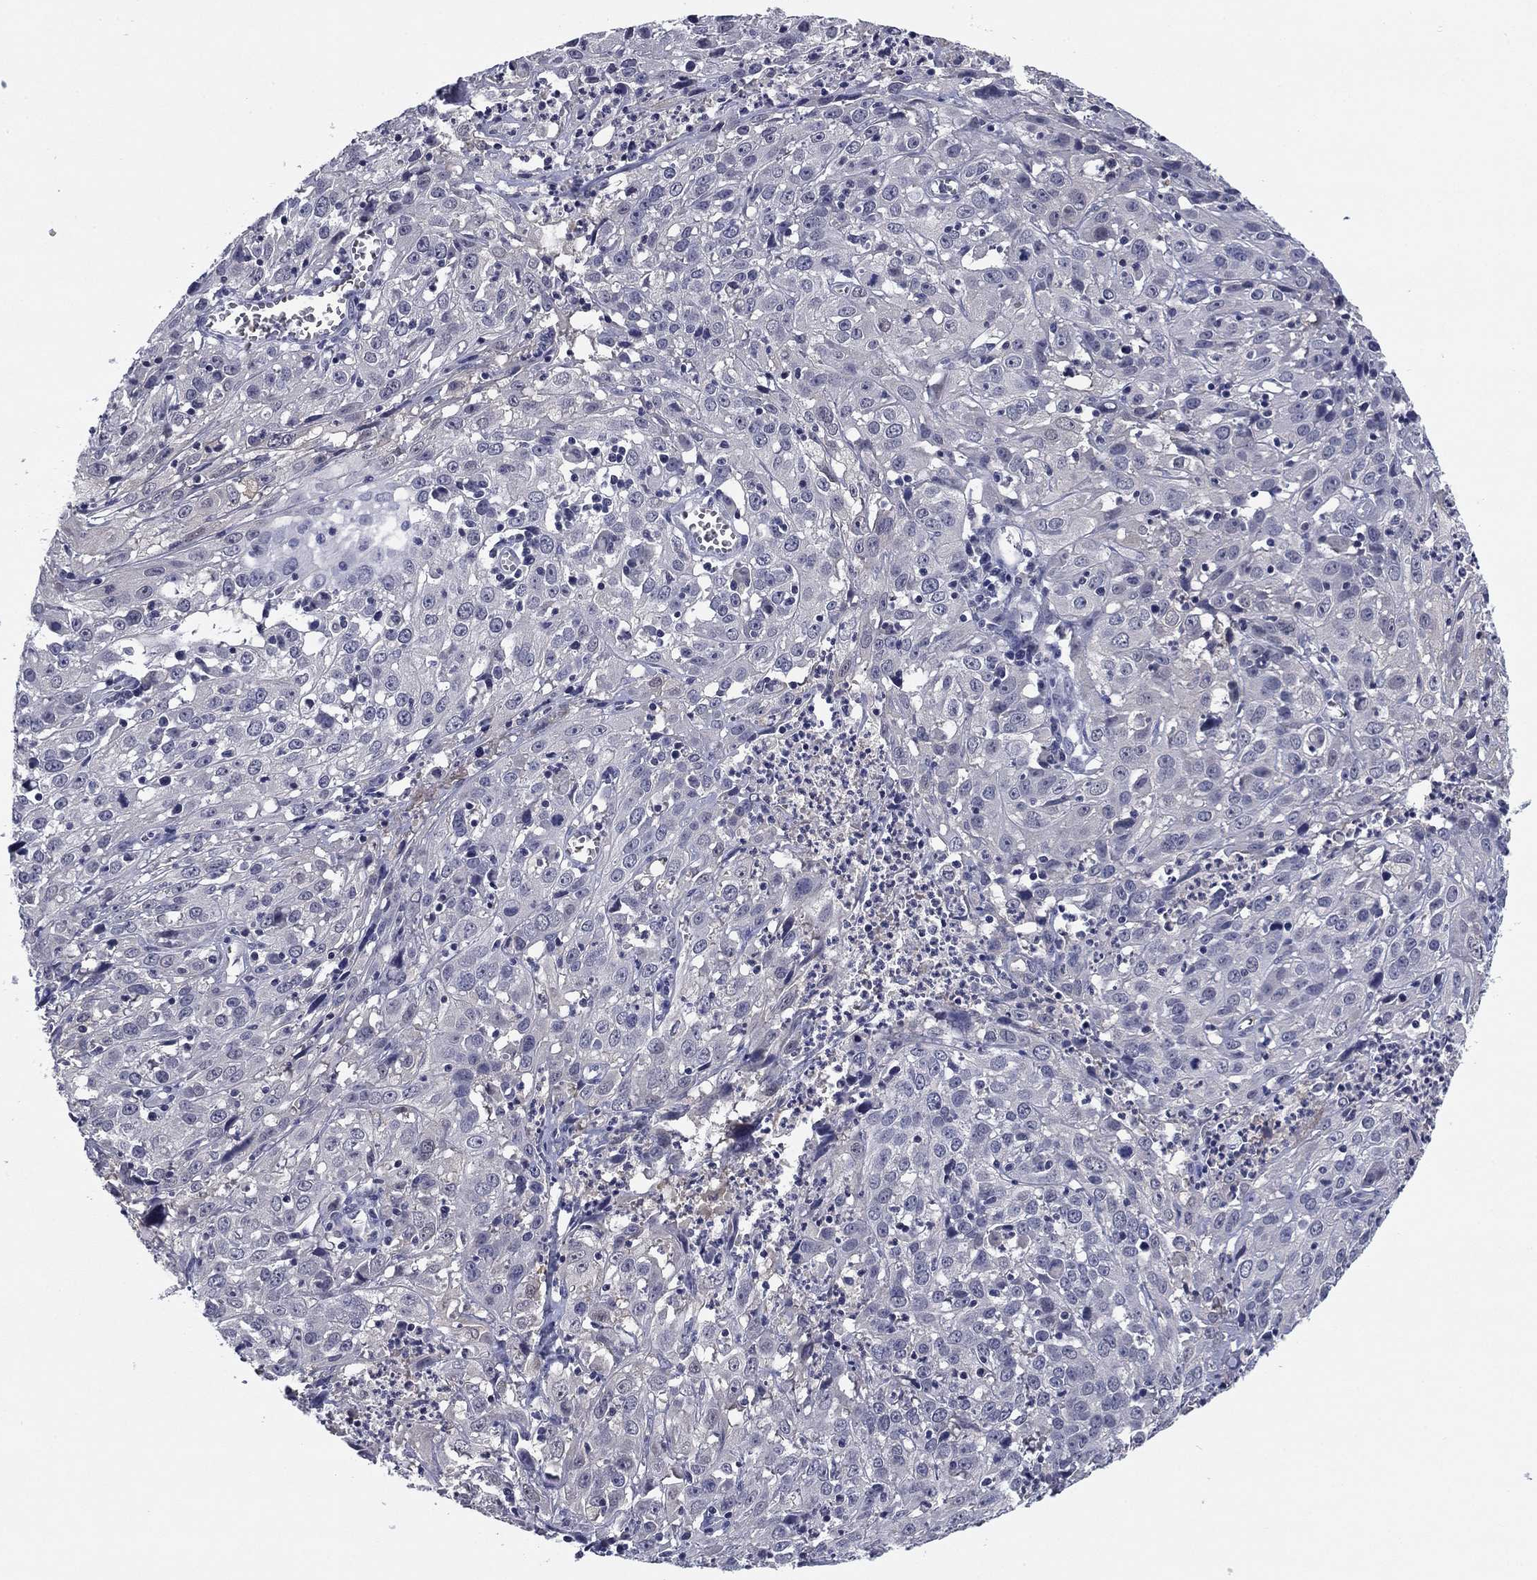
{"staining": {"intensity": "negative", "quantity": "none", "location": "none"}, "tissue": "cervical cancer", "cell_type": "Tumor cells", "image_type": "cancer", "snomed": [{"axis": "morphology", "description": "Squamous cell carcinoma, NOS"}, {"axis": "topography", "description": "Cervix"}], "caption": "Protein analysis of cervical squamous cell carcinoma shows no significant expression in tumor cells.", "gene": "REXO5", "patient": {"sex": "female", "age": 32}}